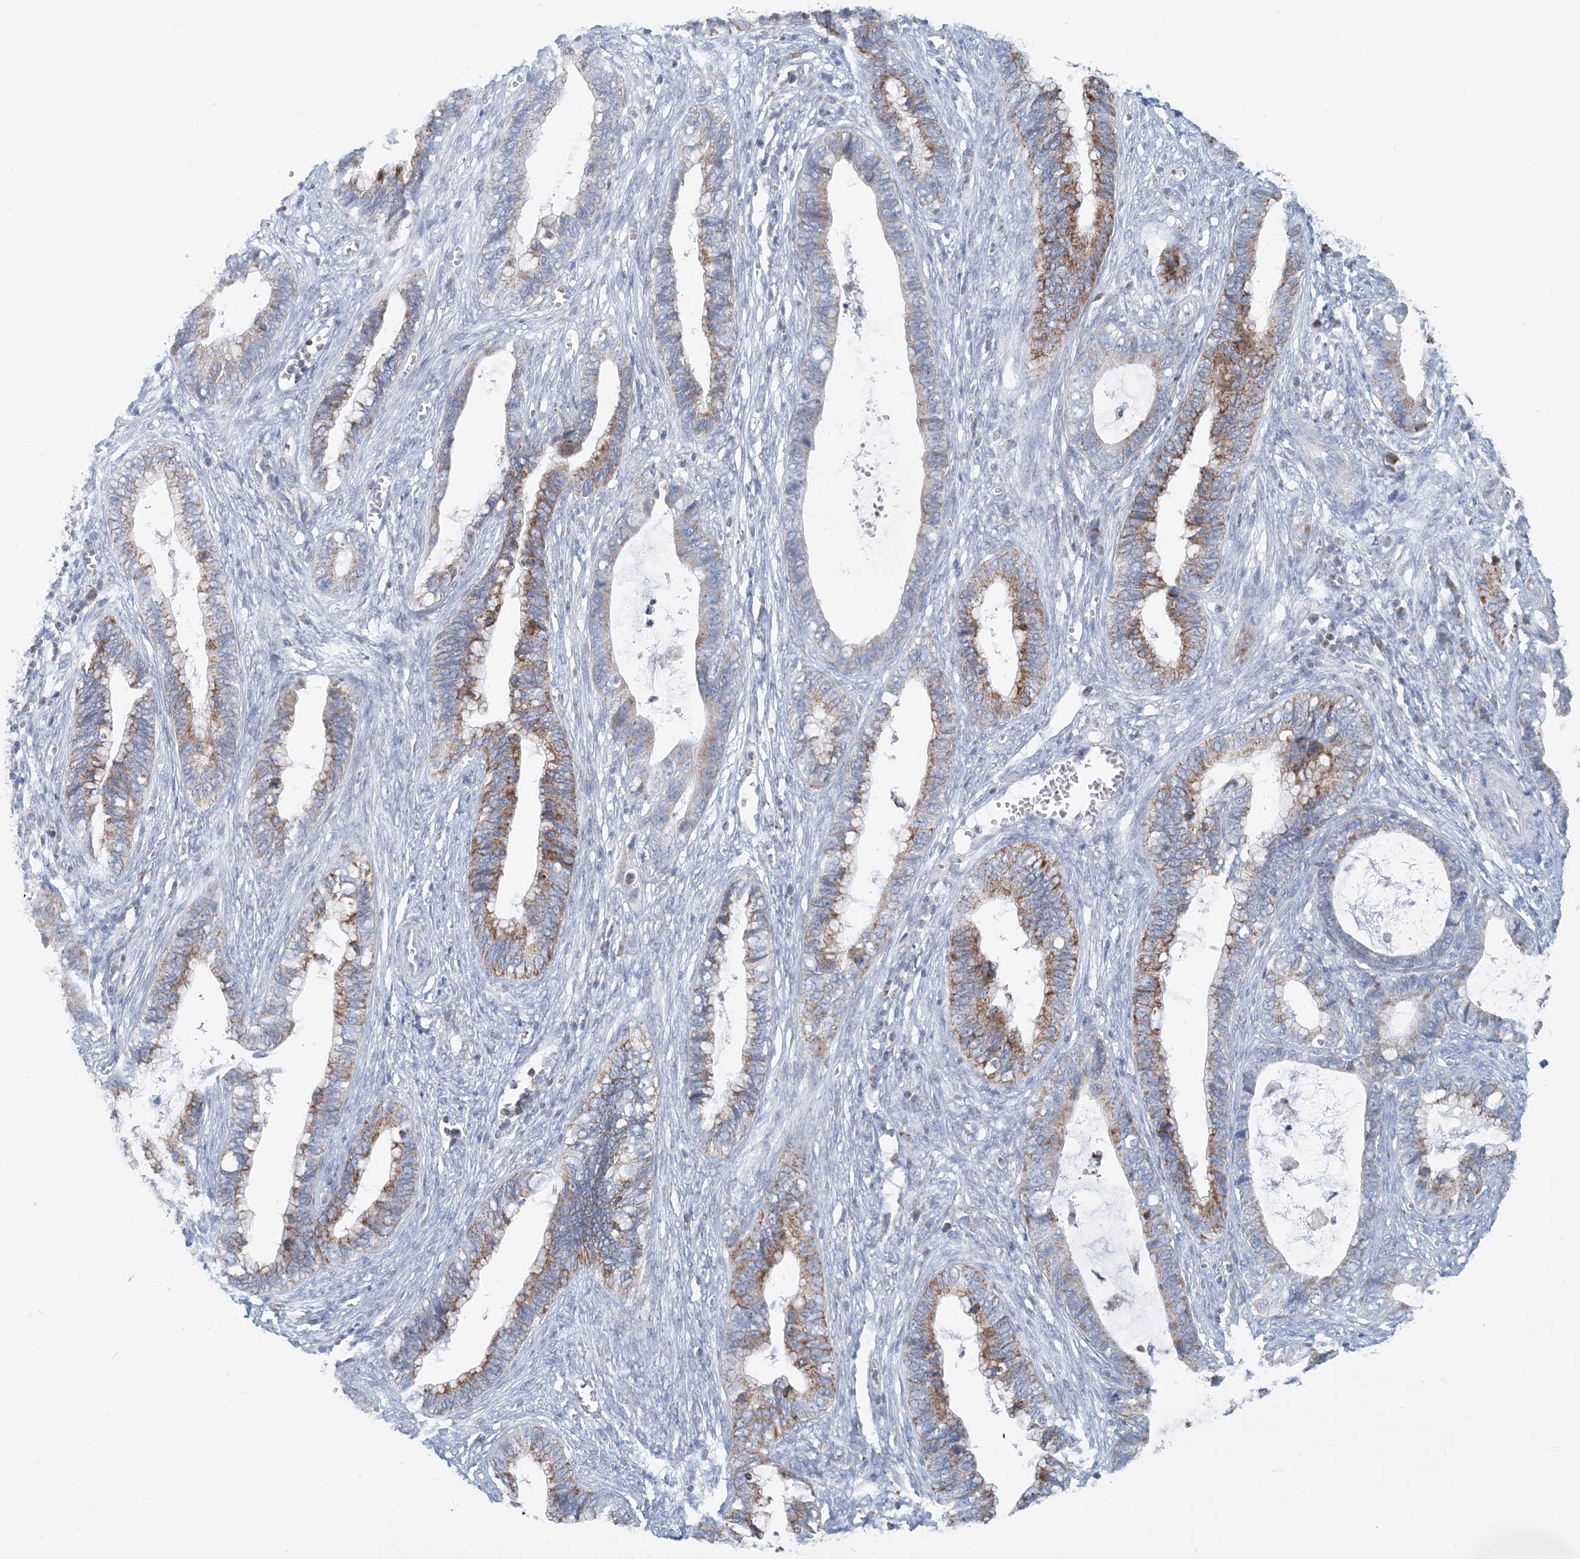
{"staining": {"intensity": "moderate", "quantity": "25%-75%", "location": "cytoplasmic/membranous"}, "tissue": "cervical cancer", "cell_type": "Tumor cells", "image_type": "cancer", "snomed": [{"axis": "morphology", "description": "Adenocarcinoma, NOS"}, {"axis": "topography", "description": "Cervix"}], "caption": "Immunohistochemistry (IHC) of human cervical adenocarcinoma shows medium levels of moderate cytoplasmic/membranous positivity in approximately 25%-75% of tumor cells. (DAB IHC with brightfield microscopy, high magnification).", "gene": "BDH1", "patient": {"sex": "female", "age": 44}}